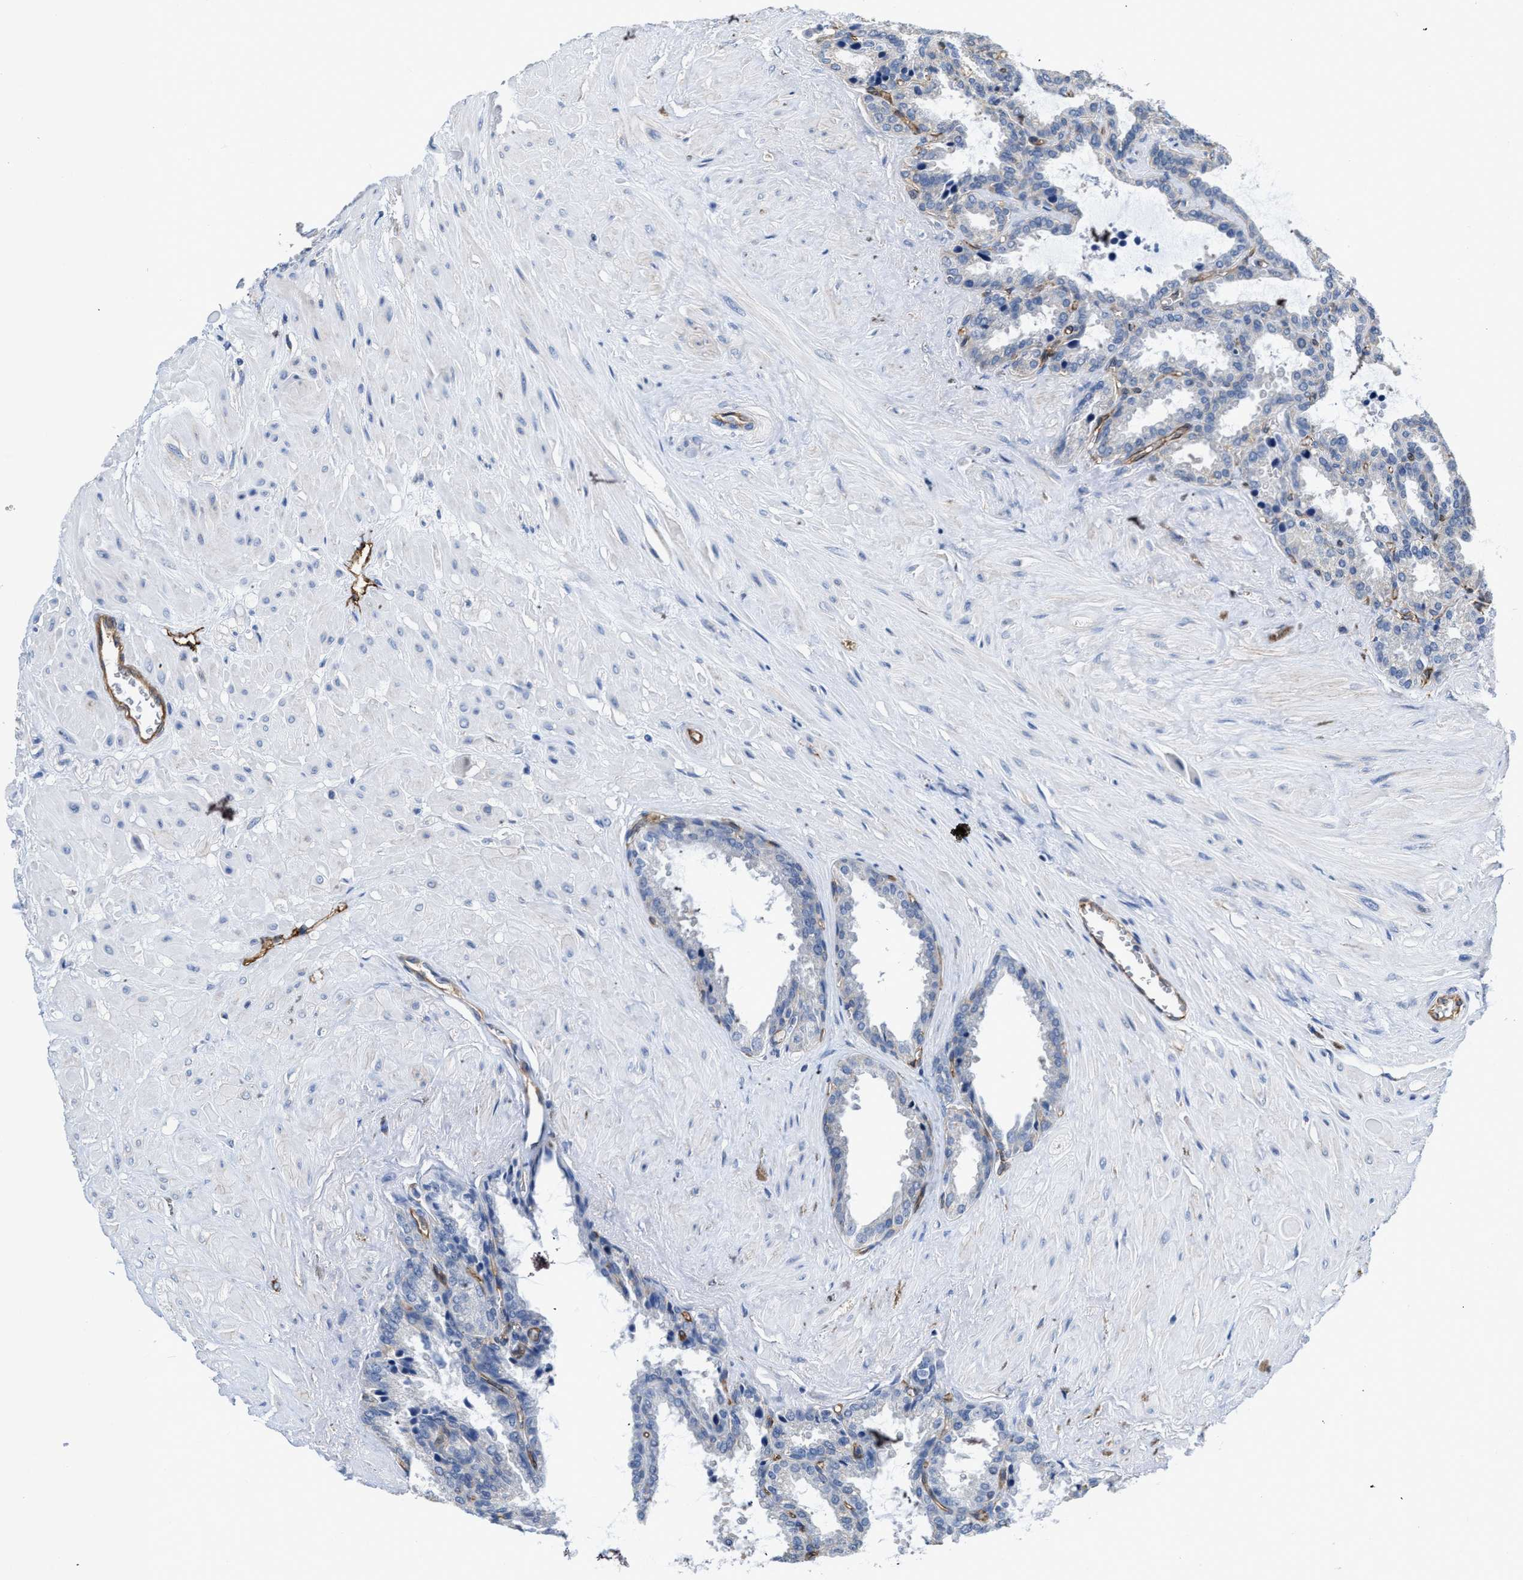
{"staining": {"intensity": "negative", "quantity": "none", "location": "none"}, "tissue": "seminal vesicle", "cell_type": "Glandular cells", "image_type": "normal", "snomed": [{"axis": "morphology", "description": "Normal tissue, NOS"}, {"axis": "topography", "description": "Seminal veicle"}], "caption": "Photomicrograph shows no significant protein staining in glandular cells of normal seminal vesicle. (DAB immunohistochemistry (IHC) with hematoxylin counter stain).", "gene": "C22orf42", "patient": {"sex": "male", "age": 46}}